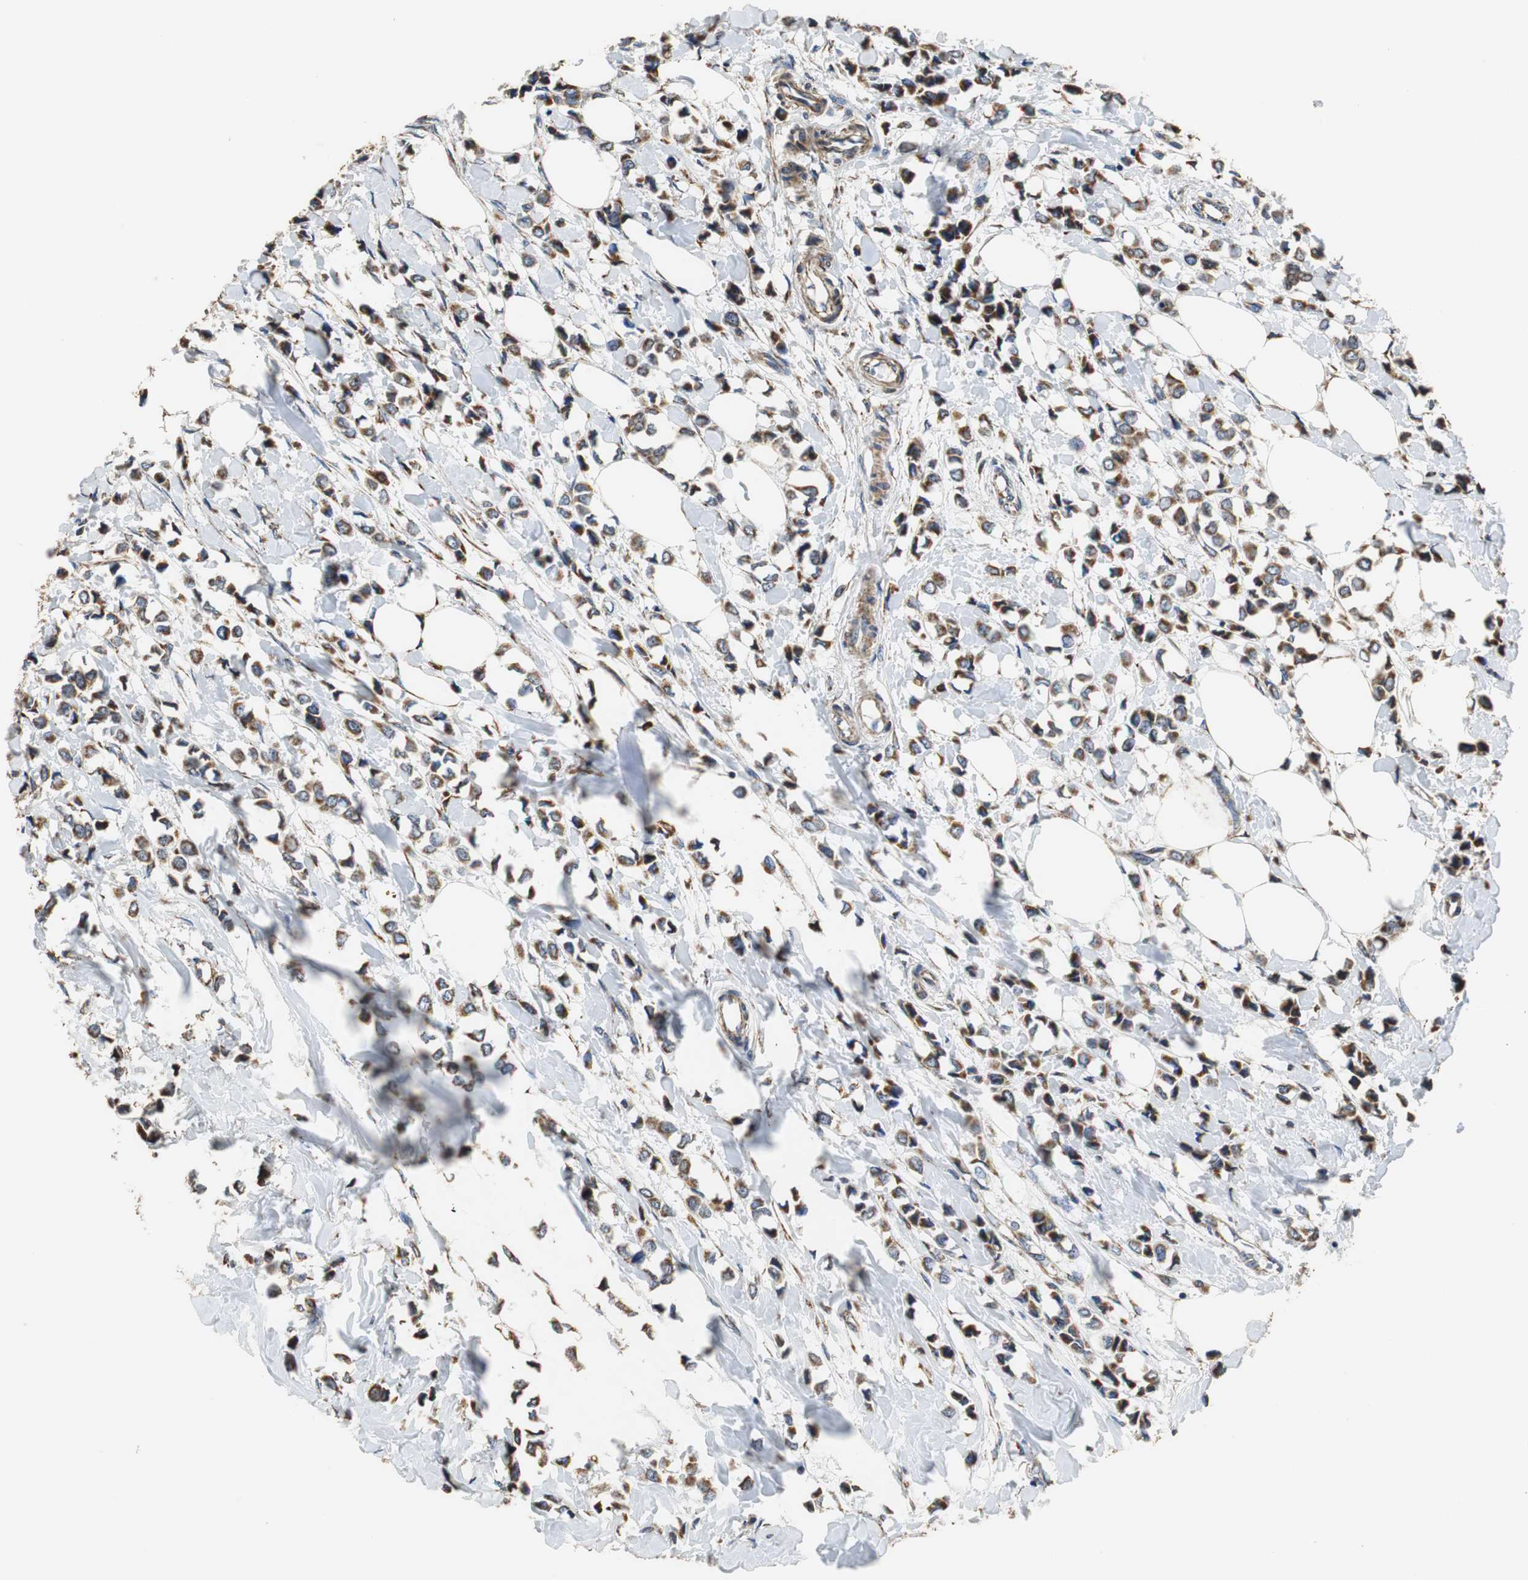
{"staining": {"intensity": "strong", "quantity": ">75%", "location": "cytoplasmic/membranous"}, "tissue": "breast cancer", "cell_type": "Tumor cells", "image_type": "cancer", "snomed": [{"axis": "morphology", "description": "Lobular carcinoma"}, {"axis": "topography", "description": "Breast"}], "caption": "DAB (3,3'-diaminobenzidine) immunohistochemical staining of lobular carcinoma (breast) displays strong cytoplasmic/membranous protein positivity in approximately >75% of tumor cells.", "gene": "HMGCL", "patient": {"sex": "female", "age": 51}}